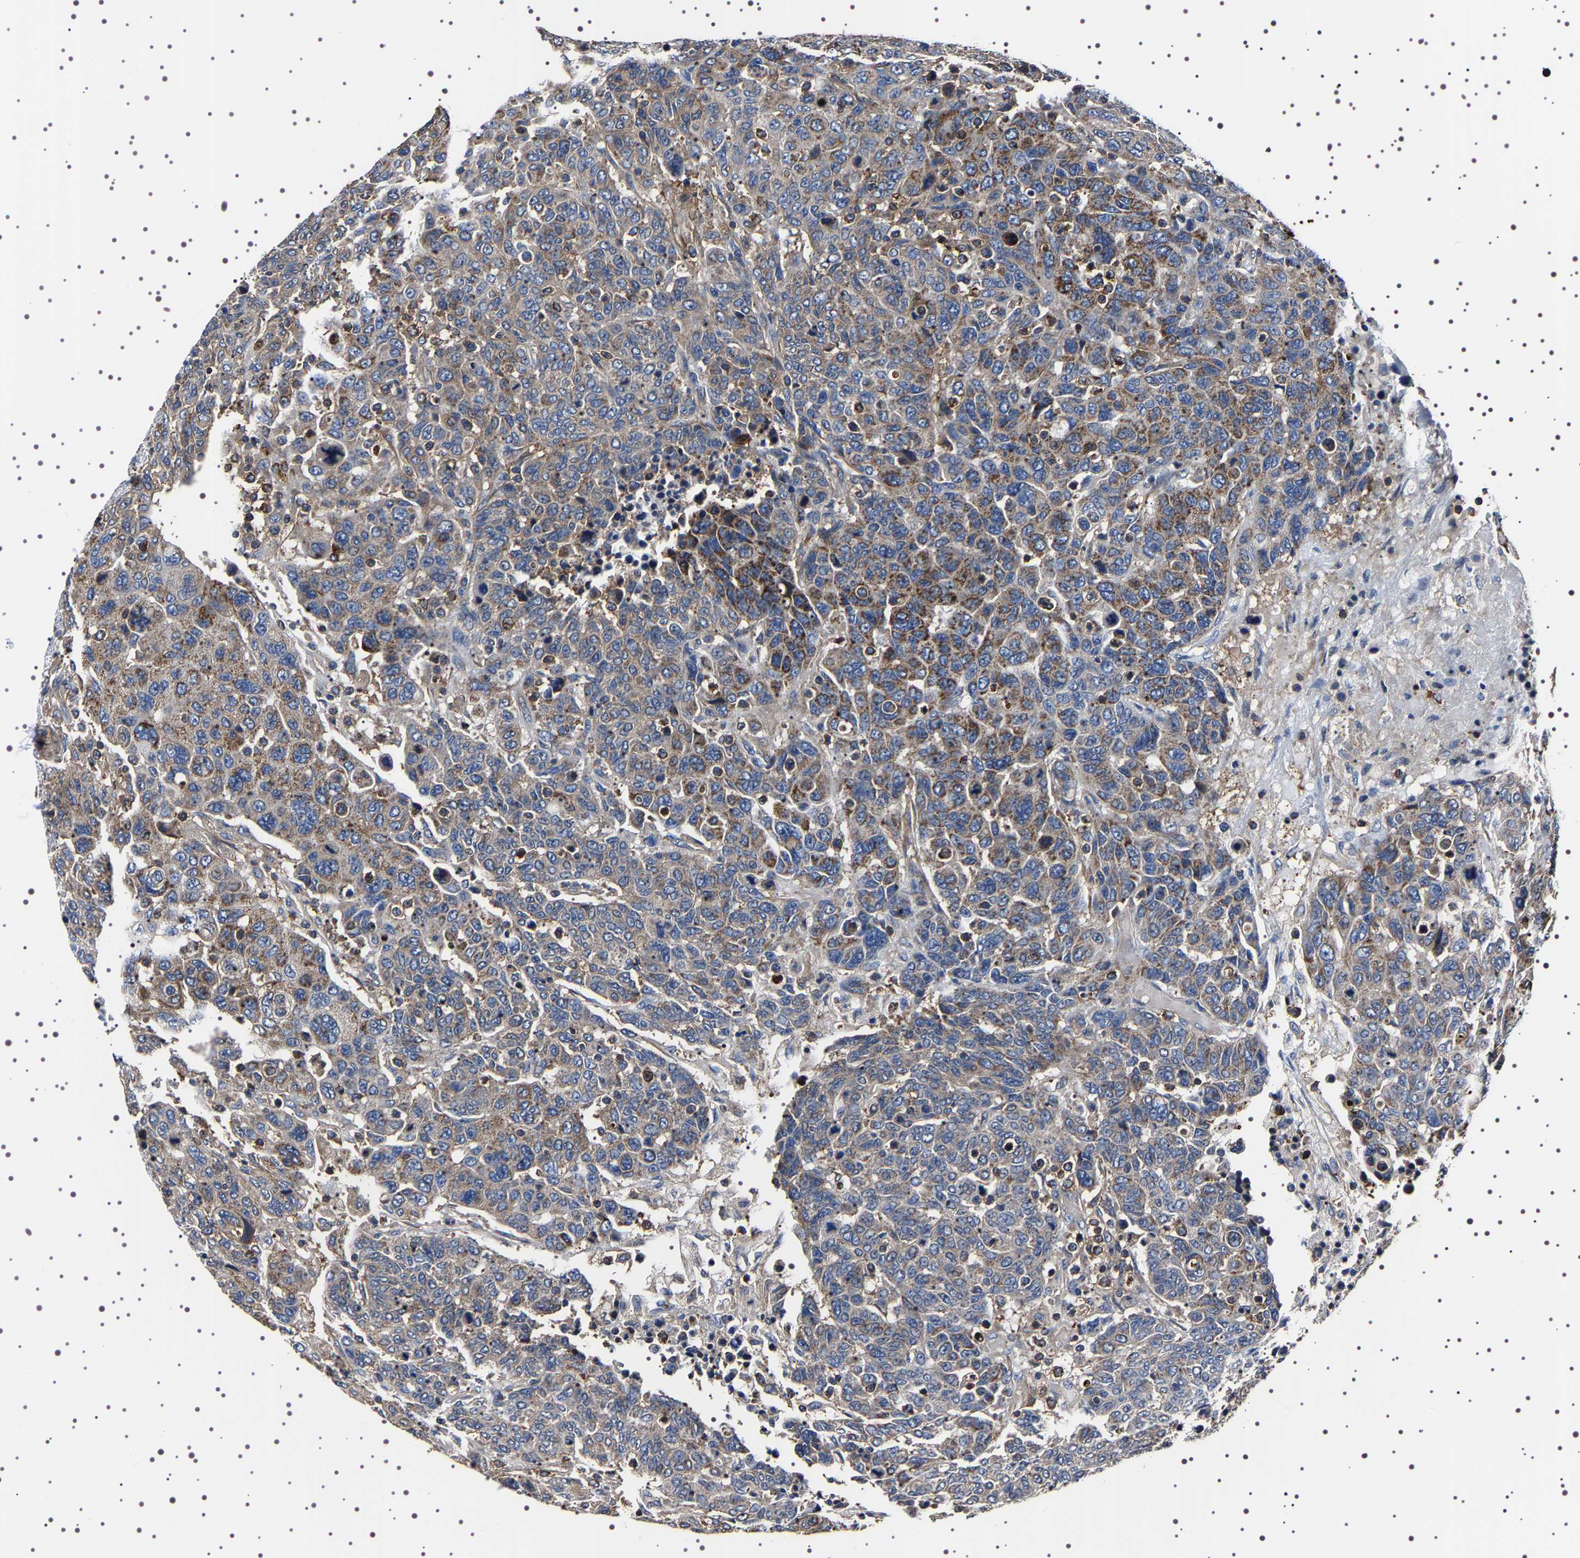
{"staining": {"intensity": "weak", "quantity": "25%-75%", "location": "cytoplasmic/membranous"}, "tissue": "breast cancer", "cell_type": "Tumor cells", "image_type": "cancer", "snomed": [{"axis": "morphology", "description": "Duct carcinoma"}, {"axis": "topography", "description": "Breast"}], "caption": "Breast cancer stained for a protein (brown) reveals weak cytoplasmic/membranous positive staining in approximately 25%-75% of tumor cells.", "gene": "WDR1", "patient": {"sex": "female", "age": 37}}